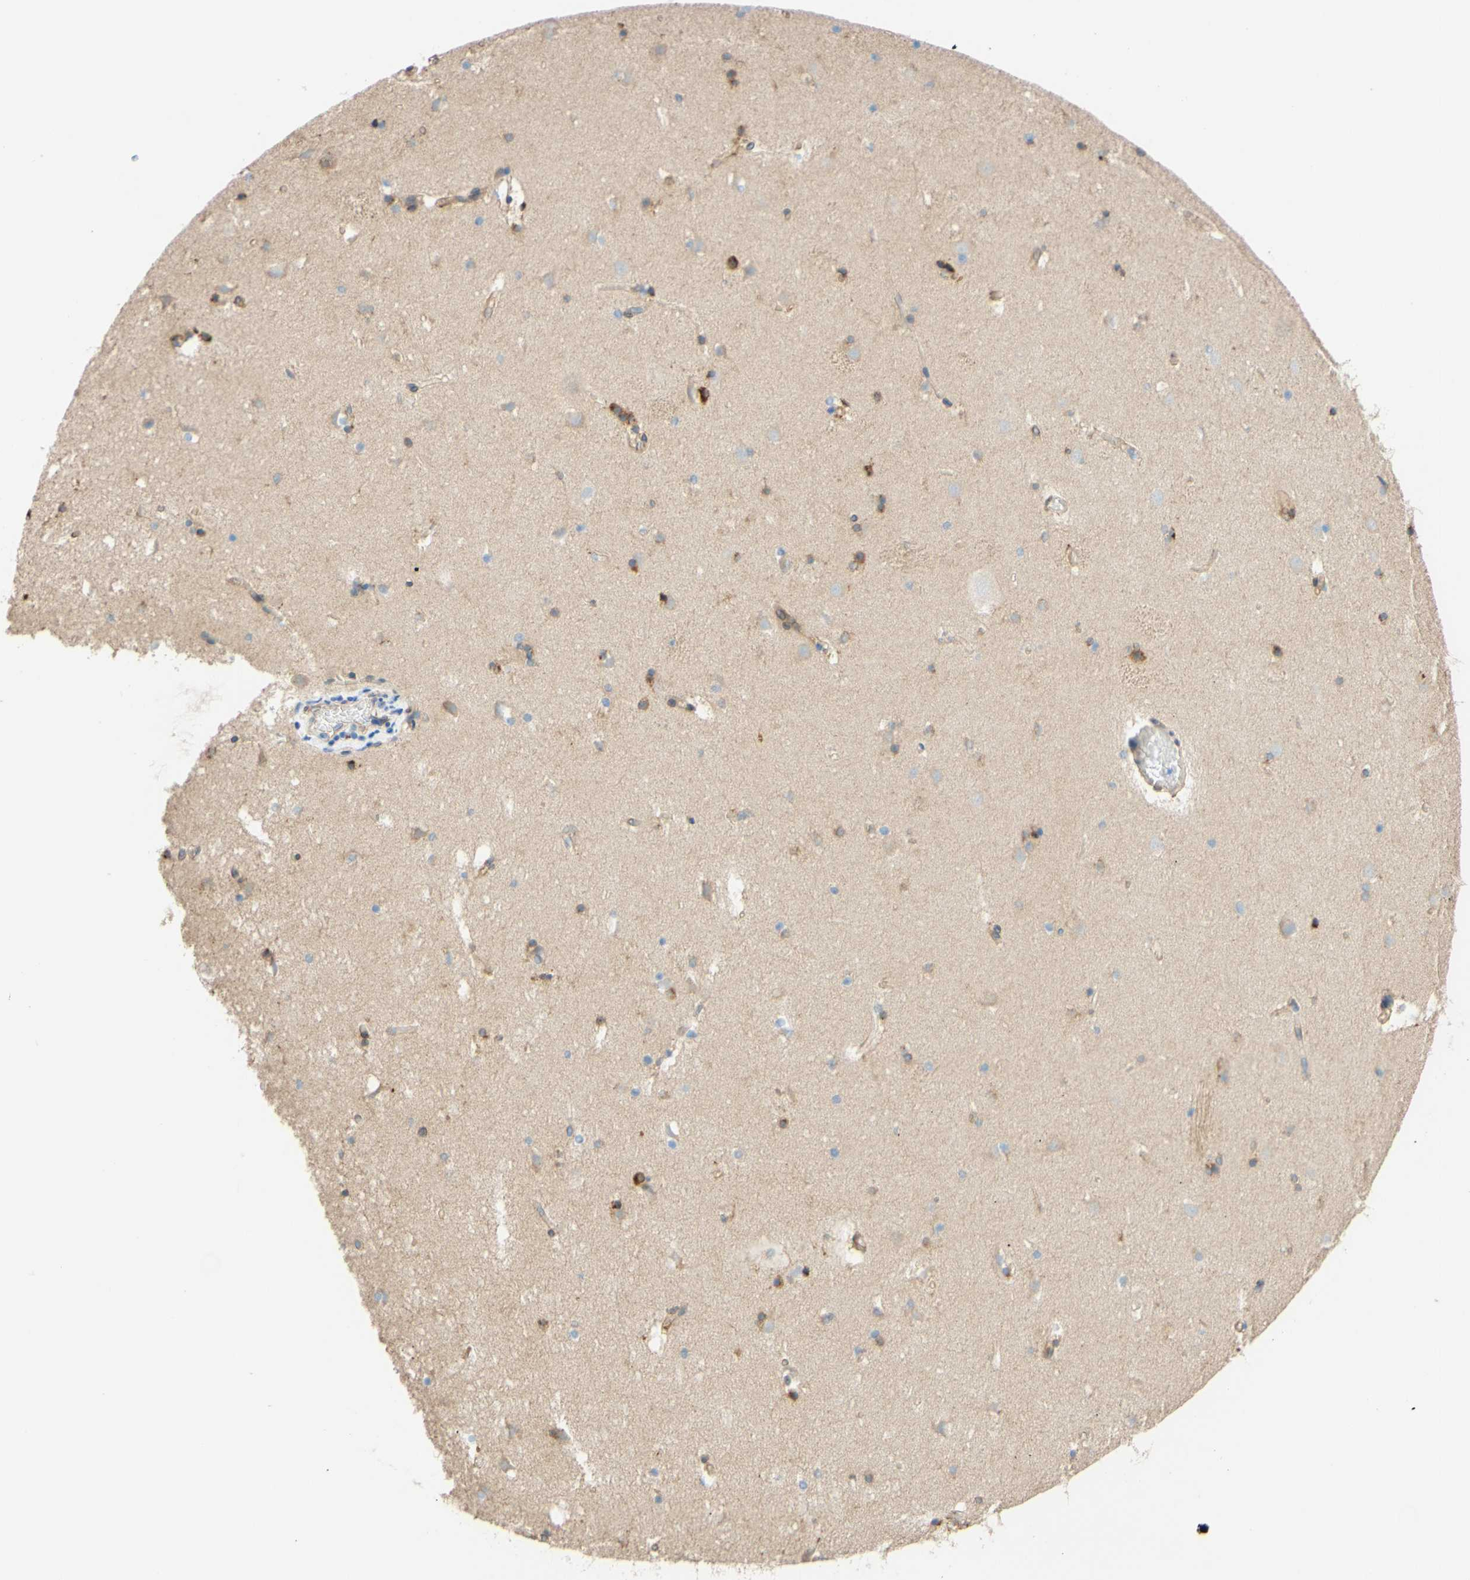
{"staining": {"intensity": "strong", "quantity": "25%-75%", "location": "cytoplasmic/membranous"}, "tissue": "caudate", "cell_type": "Glial cells", "image_type": "normal", "snomed": [{"axis": "morphology", "description": "Normal tissue, NOS"}, {"axis": "topography", "description": "Lateral ventricle wall"}], "caption": "Immunohistochemical staining of benign caudate demonstrates high levels of strong cytoplasmic/membranous staining in approximately 25%-75% of glial cells.", "gene": "ENDOD1", "patient": {"sex": "male", "age": 45}}